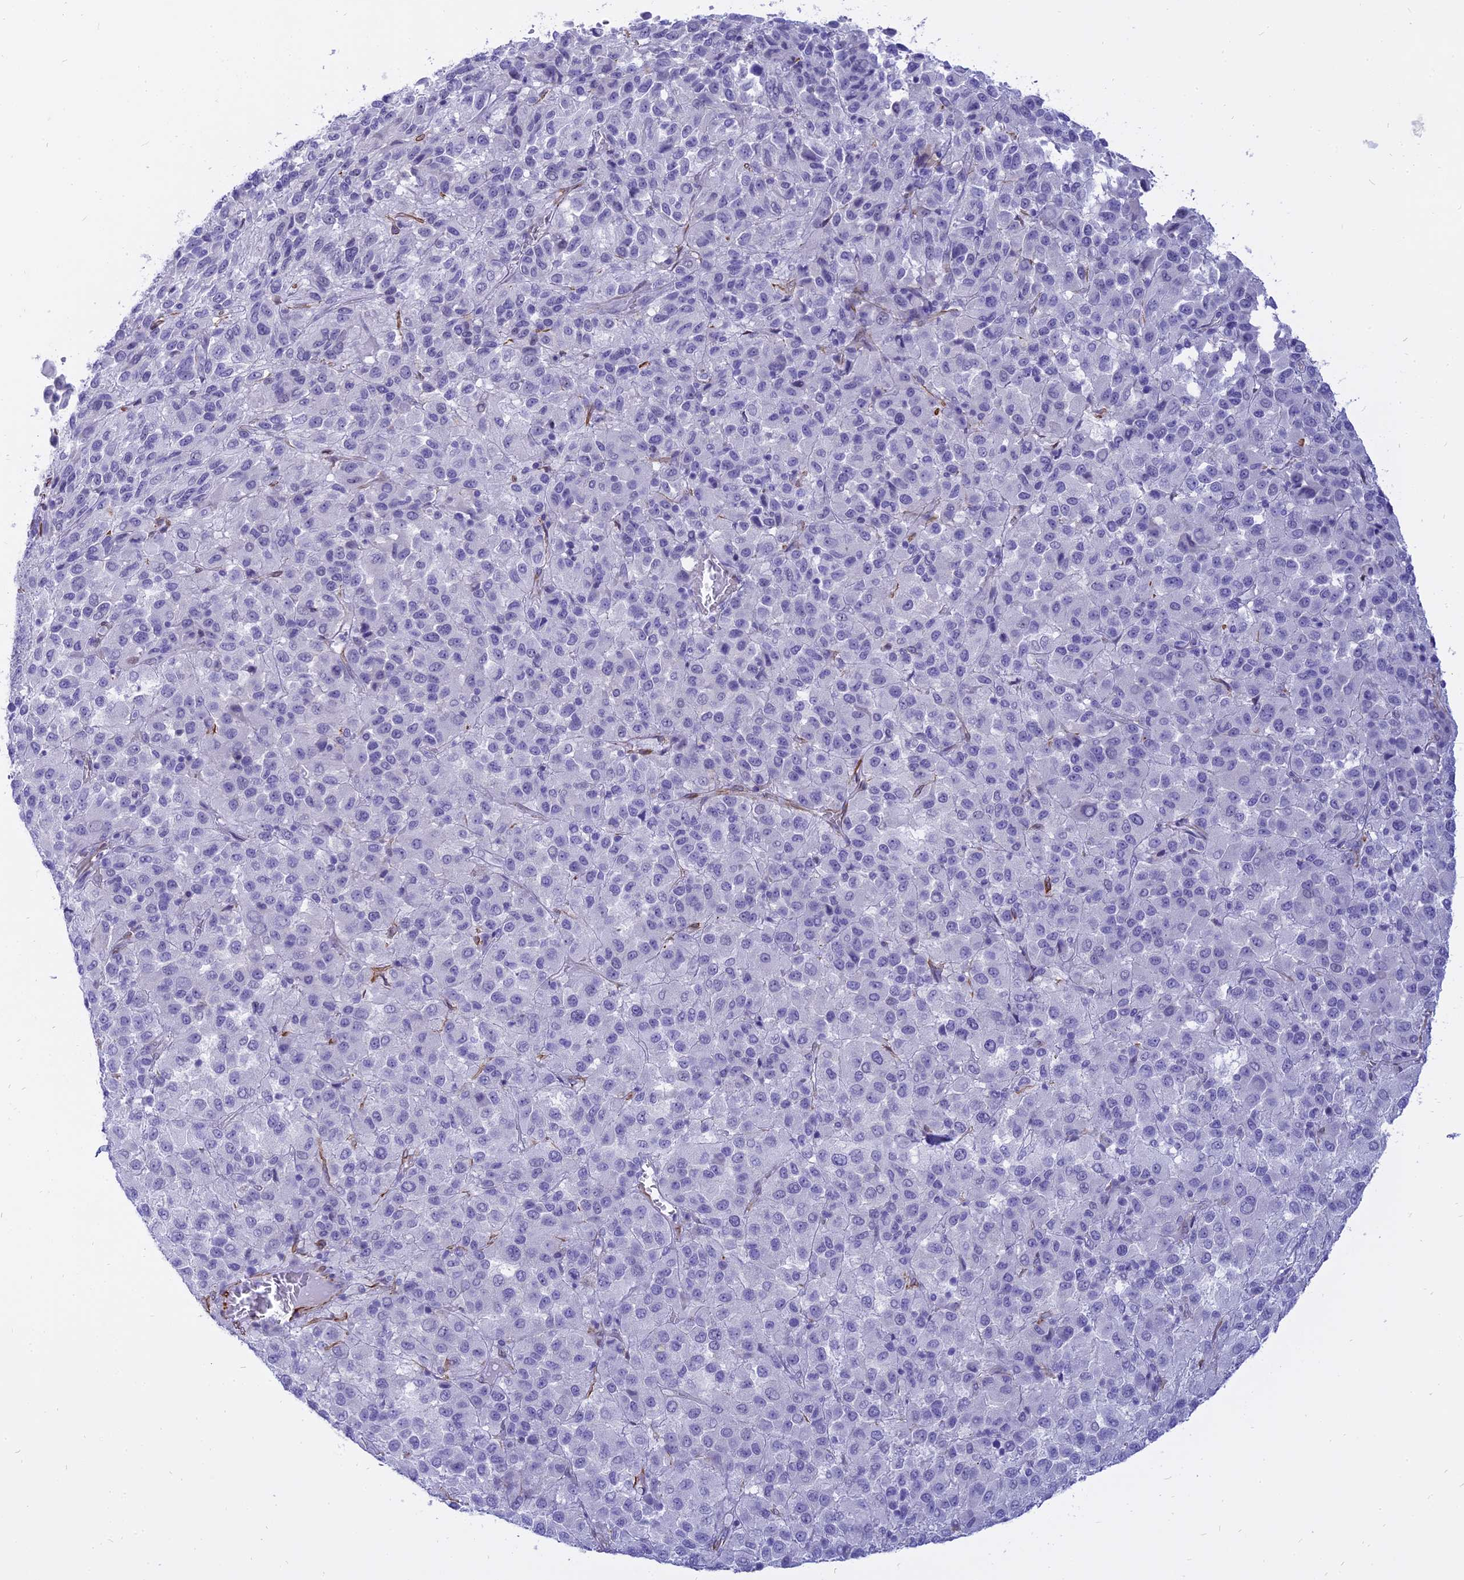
{"staining": {"intensity": "negative", "quantity": "none", "location": "none"}, "tissue": "melanoma", "cell_type": "Tumor cells", "image_type": "cancer", "snomed": [{"axis": "morphology", "description": "Malignant melanoma, Metastatic site"}, {"axis": "topography", "description": "Lung"}], "caption": "This is an immunohistochemistry (IHC) micrograph of human melanoma. There is no expression in tumor cells.", "gene": "CENPV", "patient": {"sex": "male", "age": 64}}